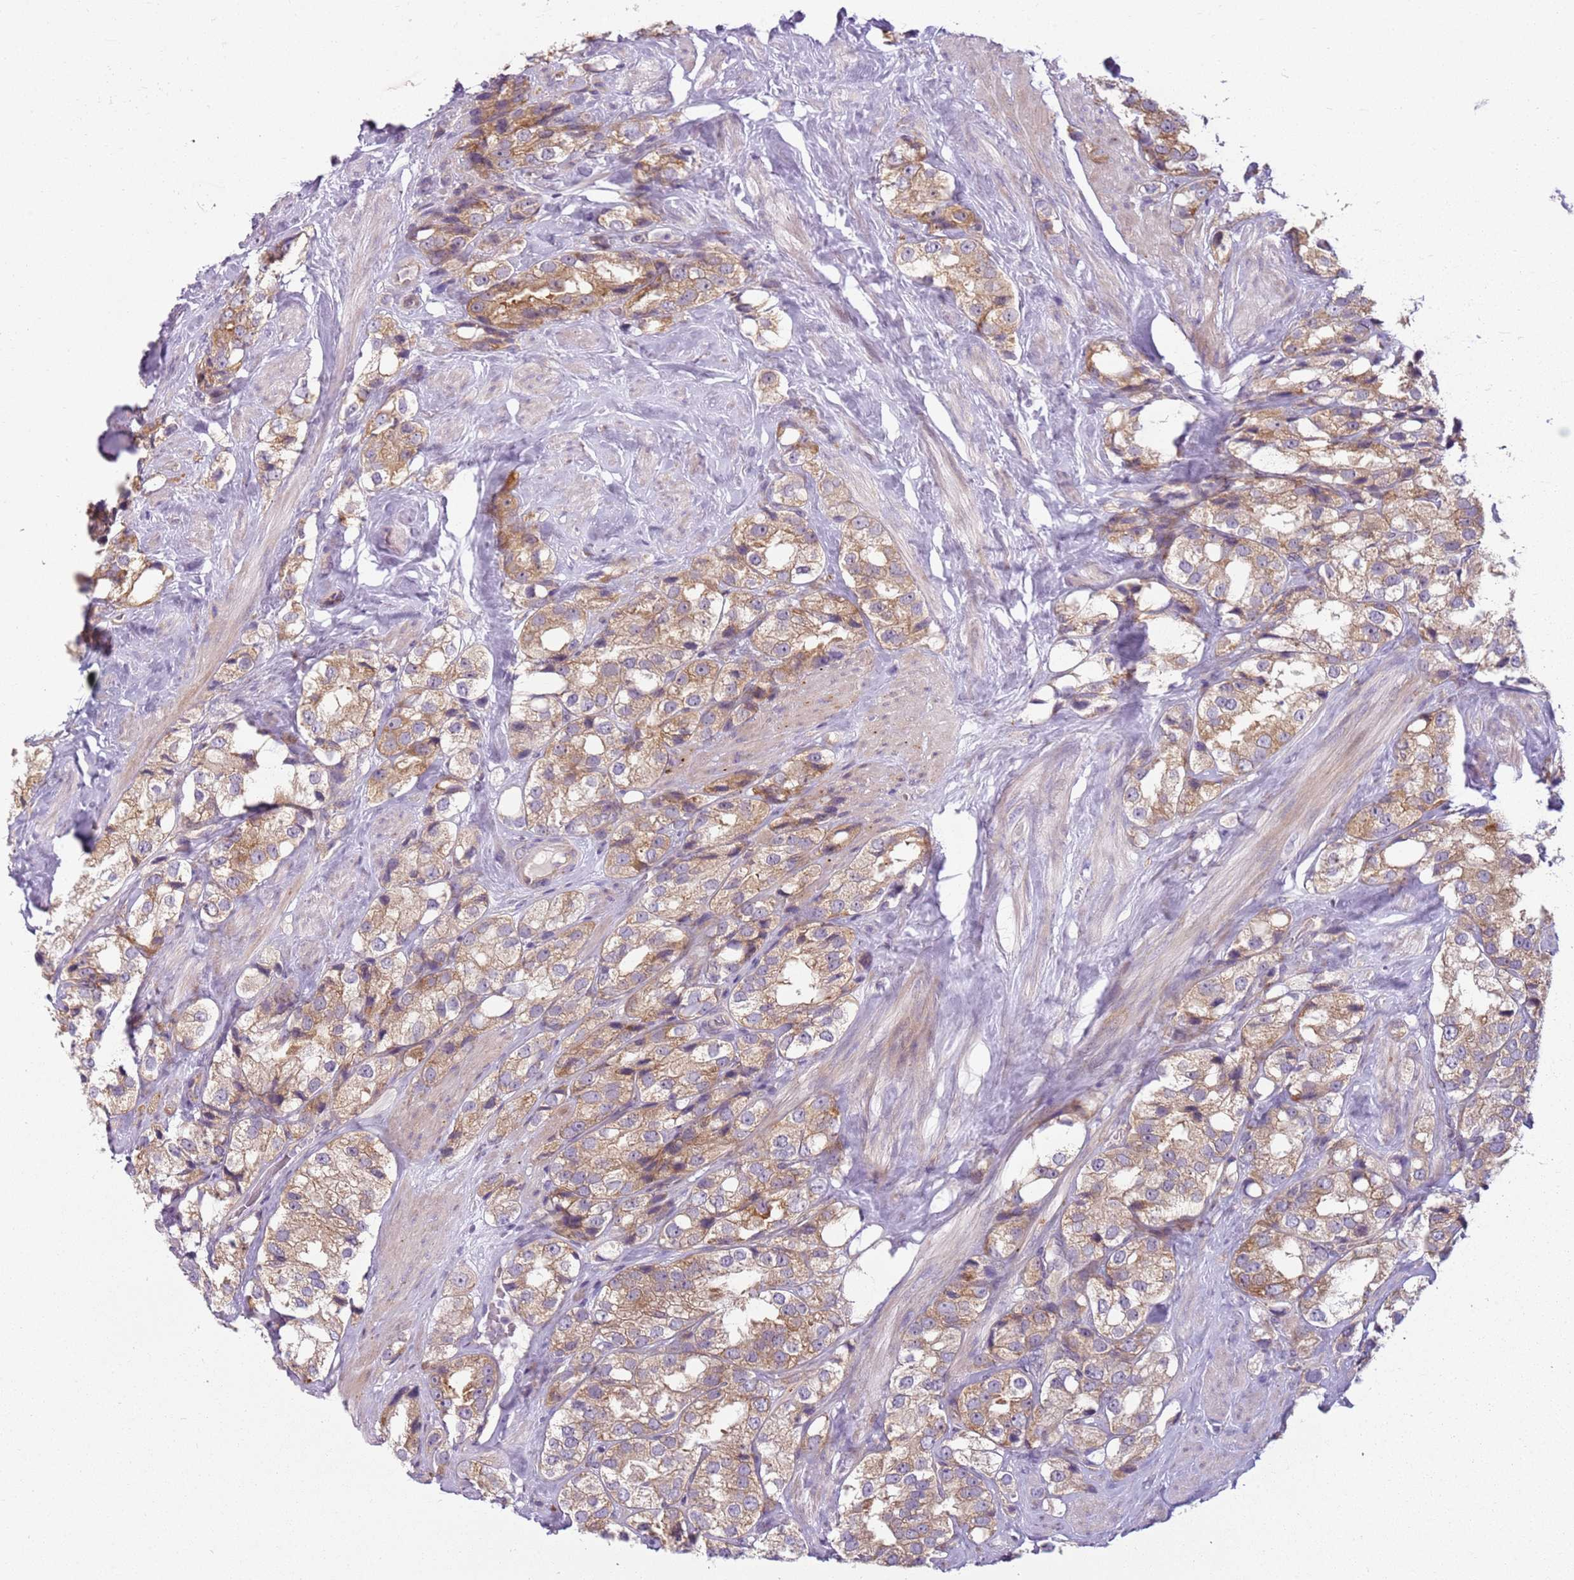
{"staining": {"intensity": "moderate", "quantity": "25%-75%", "location": "cytoplasmic/membranous"}, "tissue": "prostate cancer", "cell_type": "Tumor cells", "image_type": "cancer", "snomed": [{"axis": "morphology", "description": "Adenocarcinoma, NOS"}, {"axis": "topography", "description": "Prostate"}], "caption": "A medium amount of moderate cytoplasmic/membranous positivity is present in approximately 25%-75% of tumor cells in prostate adenocarcinoma tissue.", "gene": "RPS28", "patient": {"sex": "male", "age": 79}}